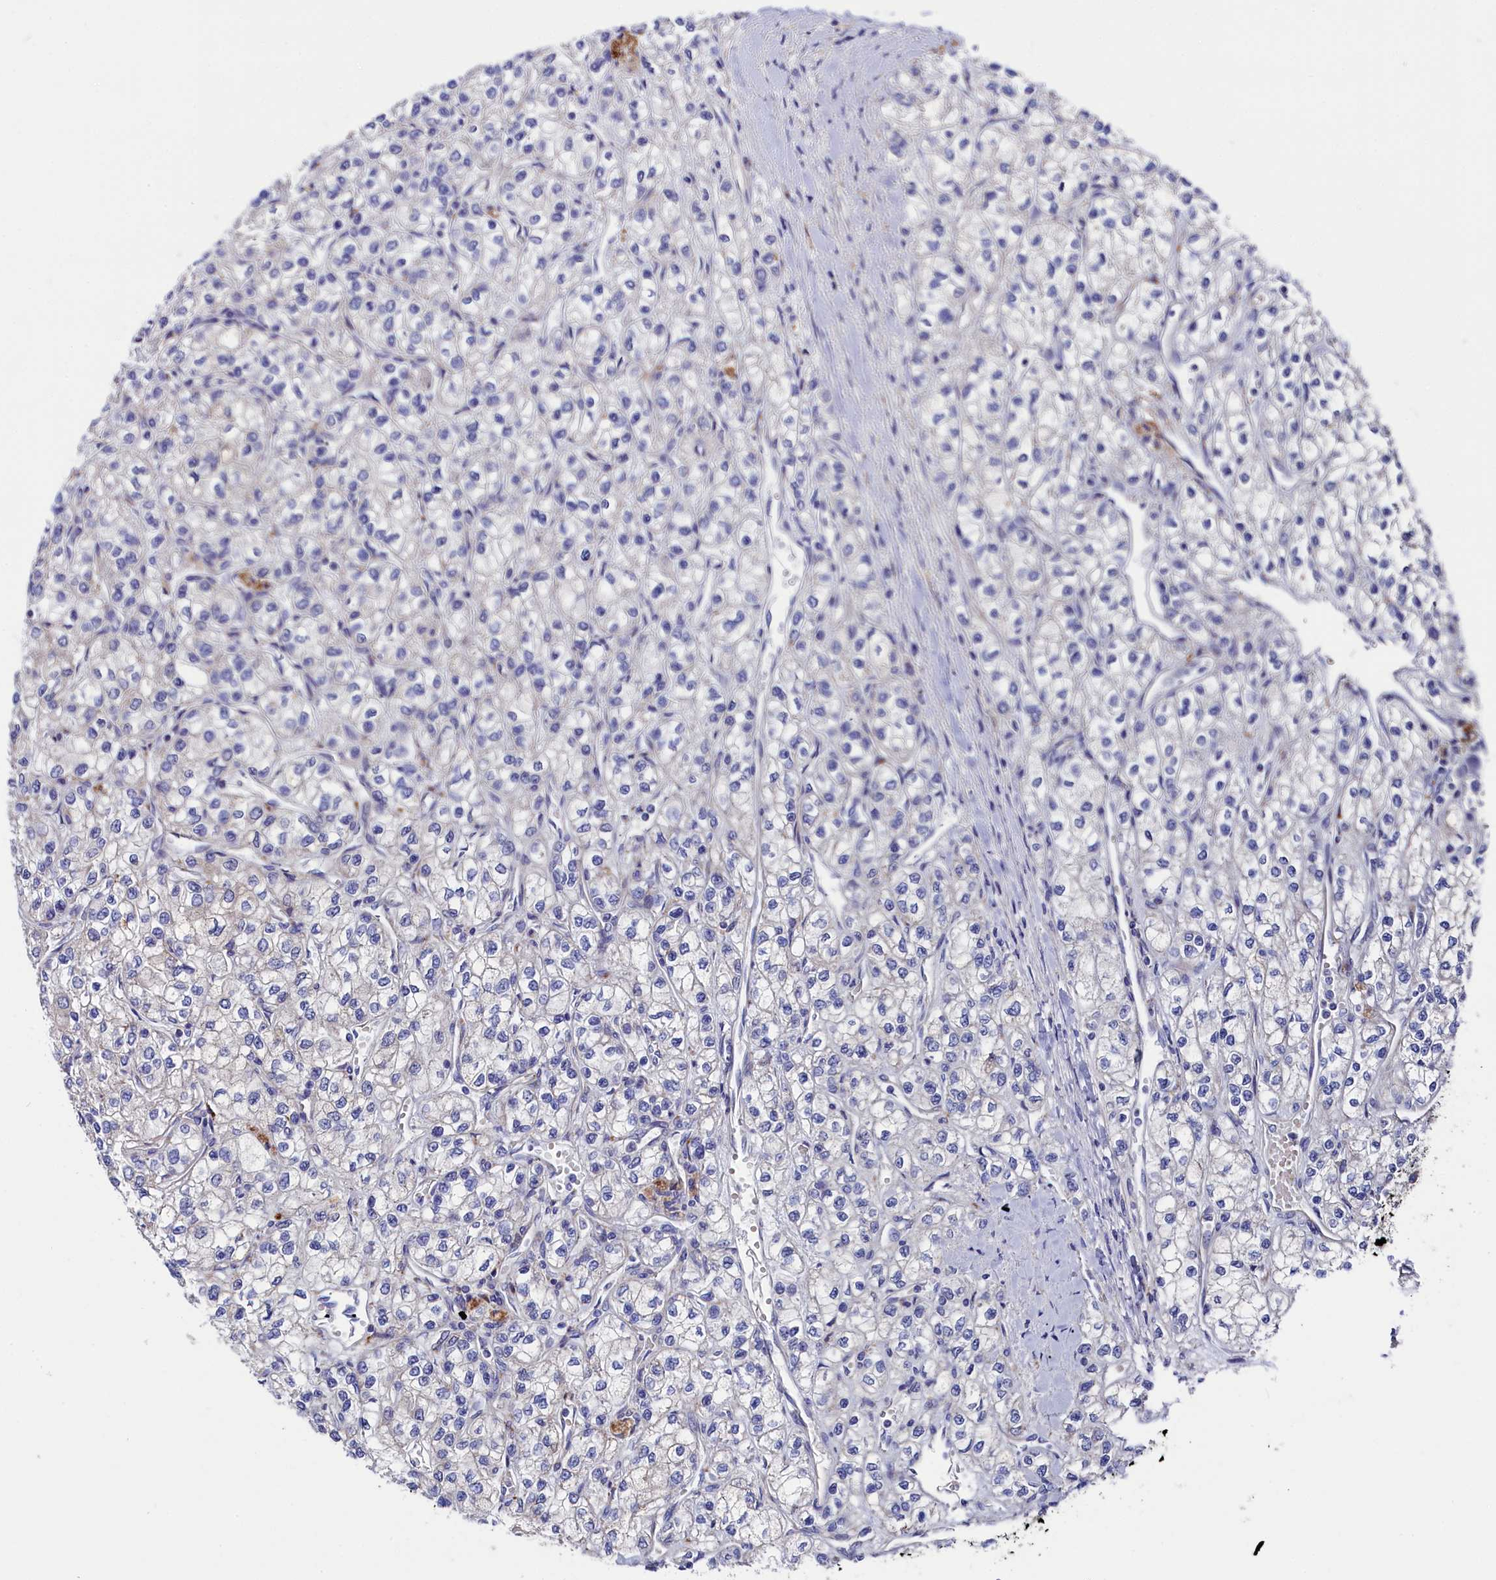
{"staining": {"intensity": "negative", "quantity": "none", "location": "none"}, "tissue": "renal cancer", "cell_type": "Tumor cells", "image_type": "cancer", "snomed": [{"axis": "morphology", "description": "Adenocarcinoma, NOS"}, {"axis": "topography", "description": "Kidney"}], "caption": "The immunohistochemistry photomicrograph has no significant staining in tumor cells of renal cancer tissue. (Stains: DAB immunohistochemistry (IHC) with hematoxylin counter stain, Microscopy: brightfield microscopy at high magnification).", "gene": "NUDT7", "patient": {"sex": "male", "age": 80}}